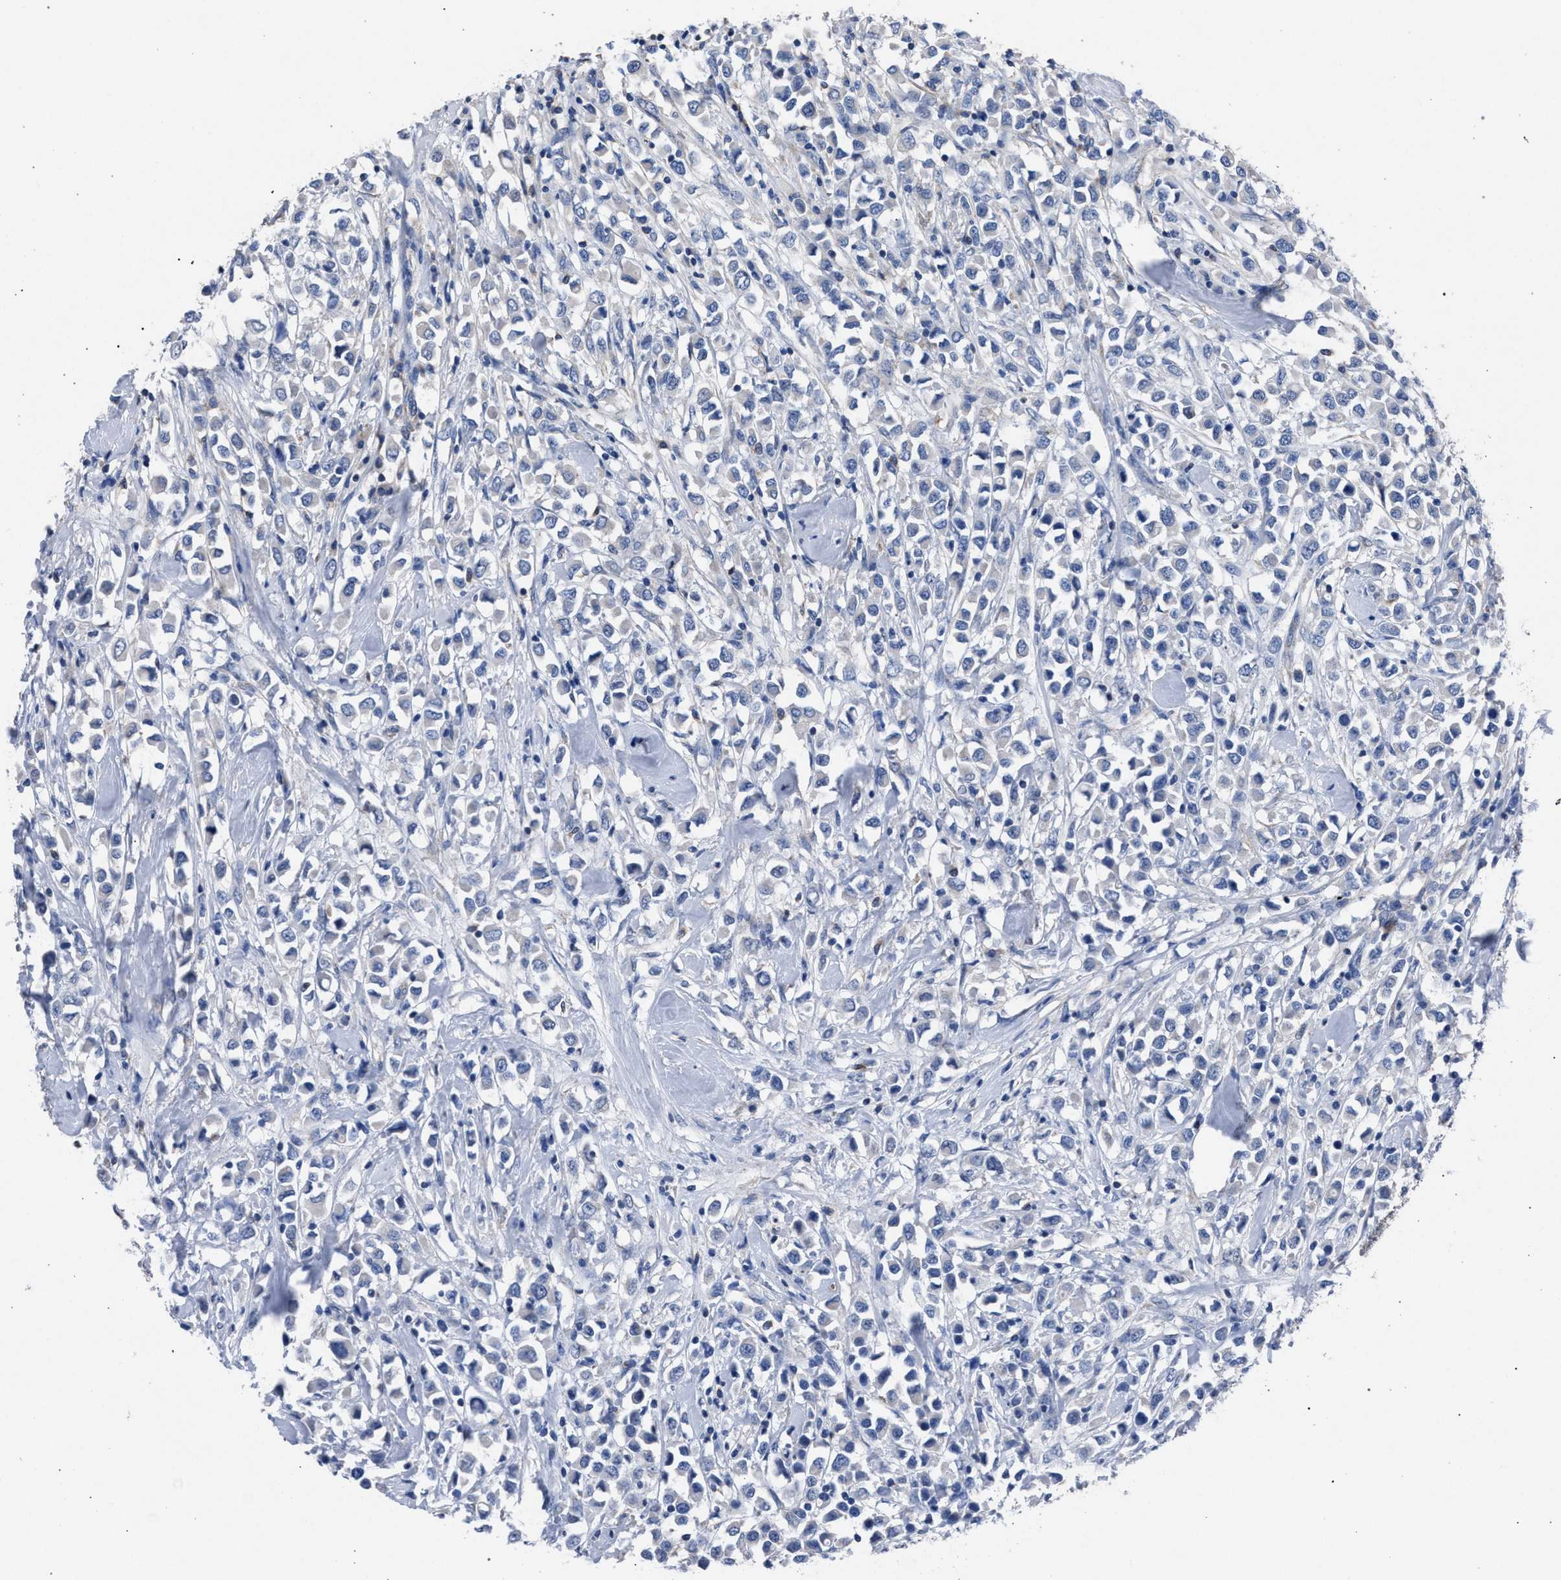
{"staining": {"intensity": "negative", "quantity": "none", "location": "none"}, "tissue": "breast cancer", "cell_type": "Tumor cells", "image_type": "cancer", "snomed": [{"axis": "morphology", "description": "Duct carcinoma"}, {"axis": "topography", "description": "Breast"}], "caption": "High power microscopy micrograph of an IHC image of breast cancer (infiltrating ductal carcinoma), revealing no significant positivity in tumor cells.", "gene": "CRYZ", "patient": {"sex": "female", "age": 61}}